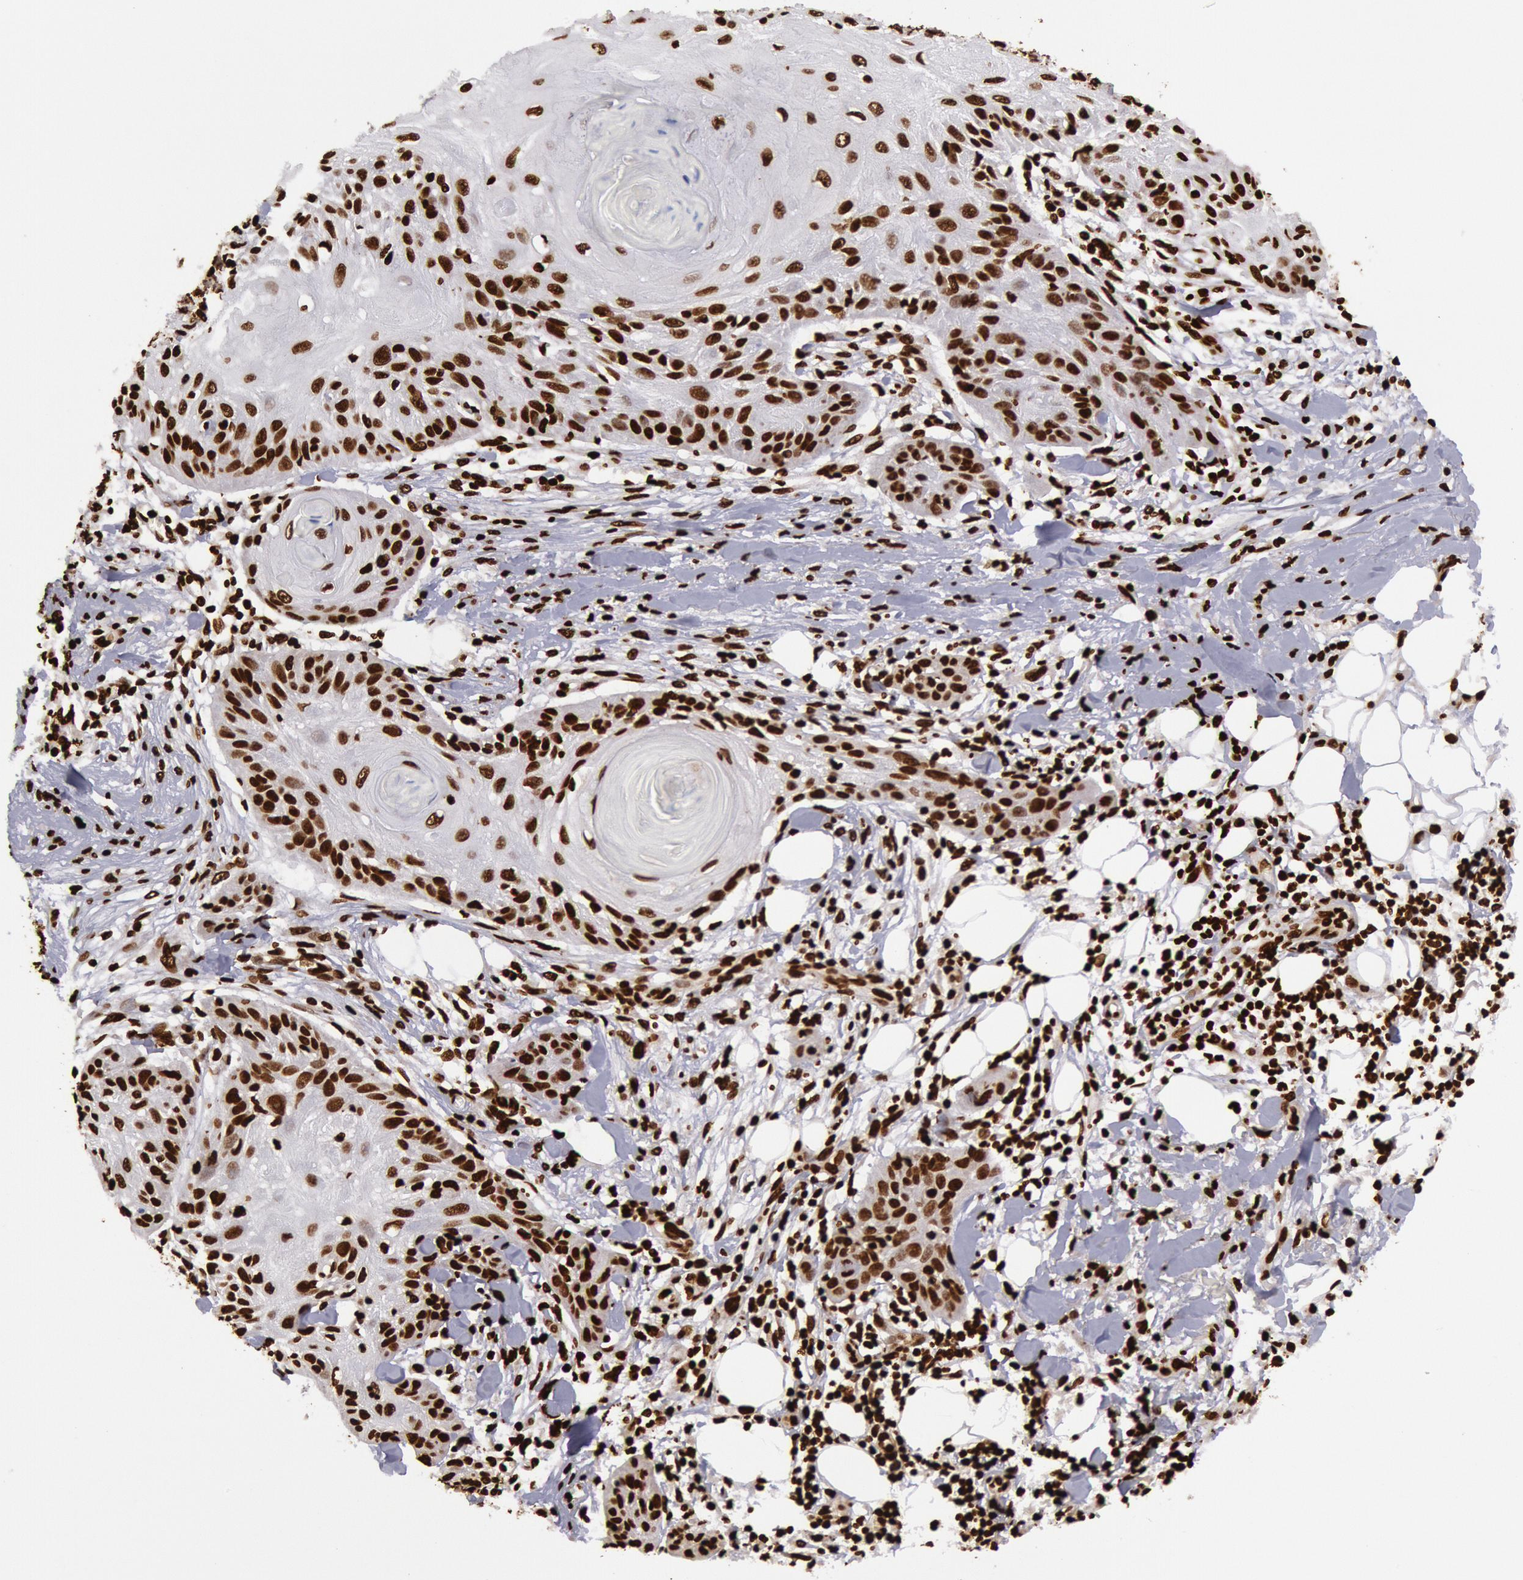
{"staining": {"intensity": "strong", "quantity": ">75%", "location": "nuclear"}, "tissue": "skin cancer", "cell_type": "Tumor cells", "image_type": "cancer", "snomed": [{"axis": "morphology", "description": "Squamous cell carcinoma, NOS"}, {"axis": "topography", "description": "Skin"}], "caption": "This is an image of IHC staining of skin squamous cell carcinoma, which shows strong positivity in the nuclear of tumor cells.", "gene": "H3-4", "patient": {"sex": "female", "age": 88}}